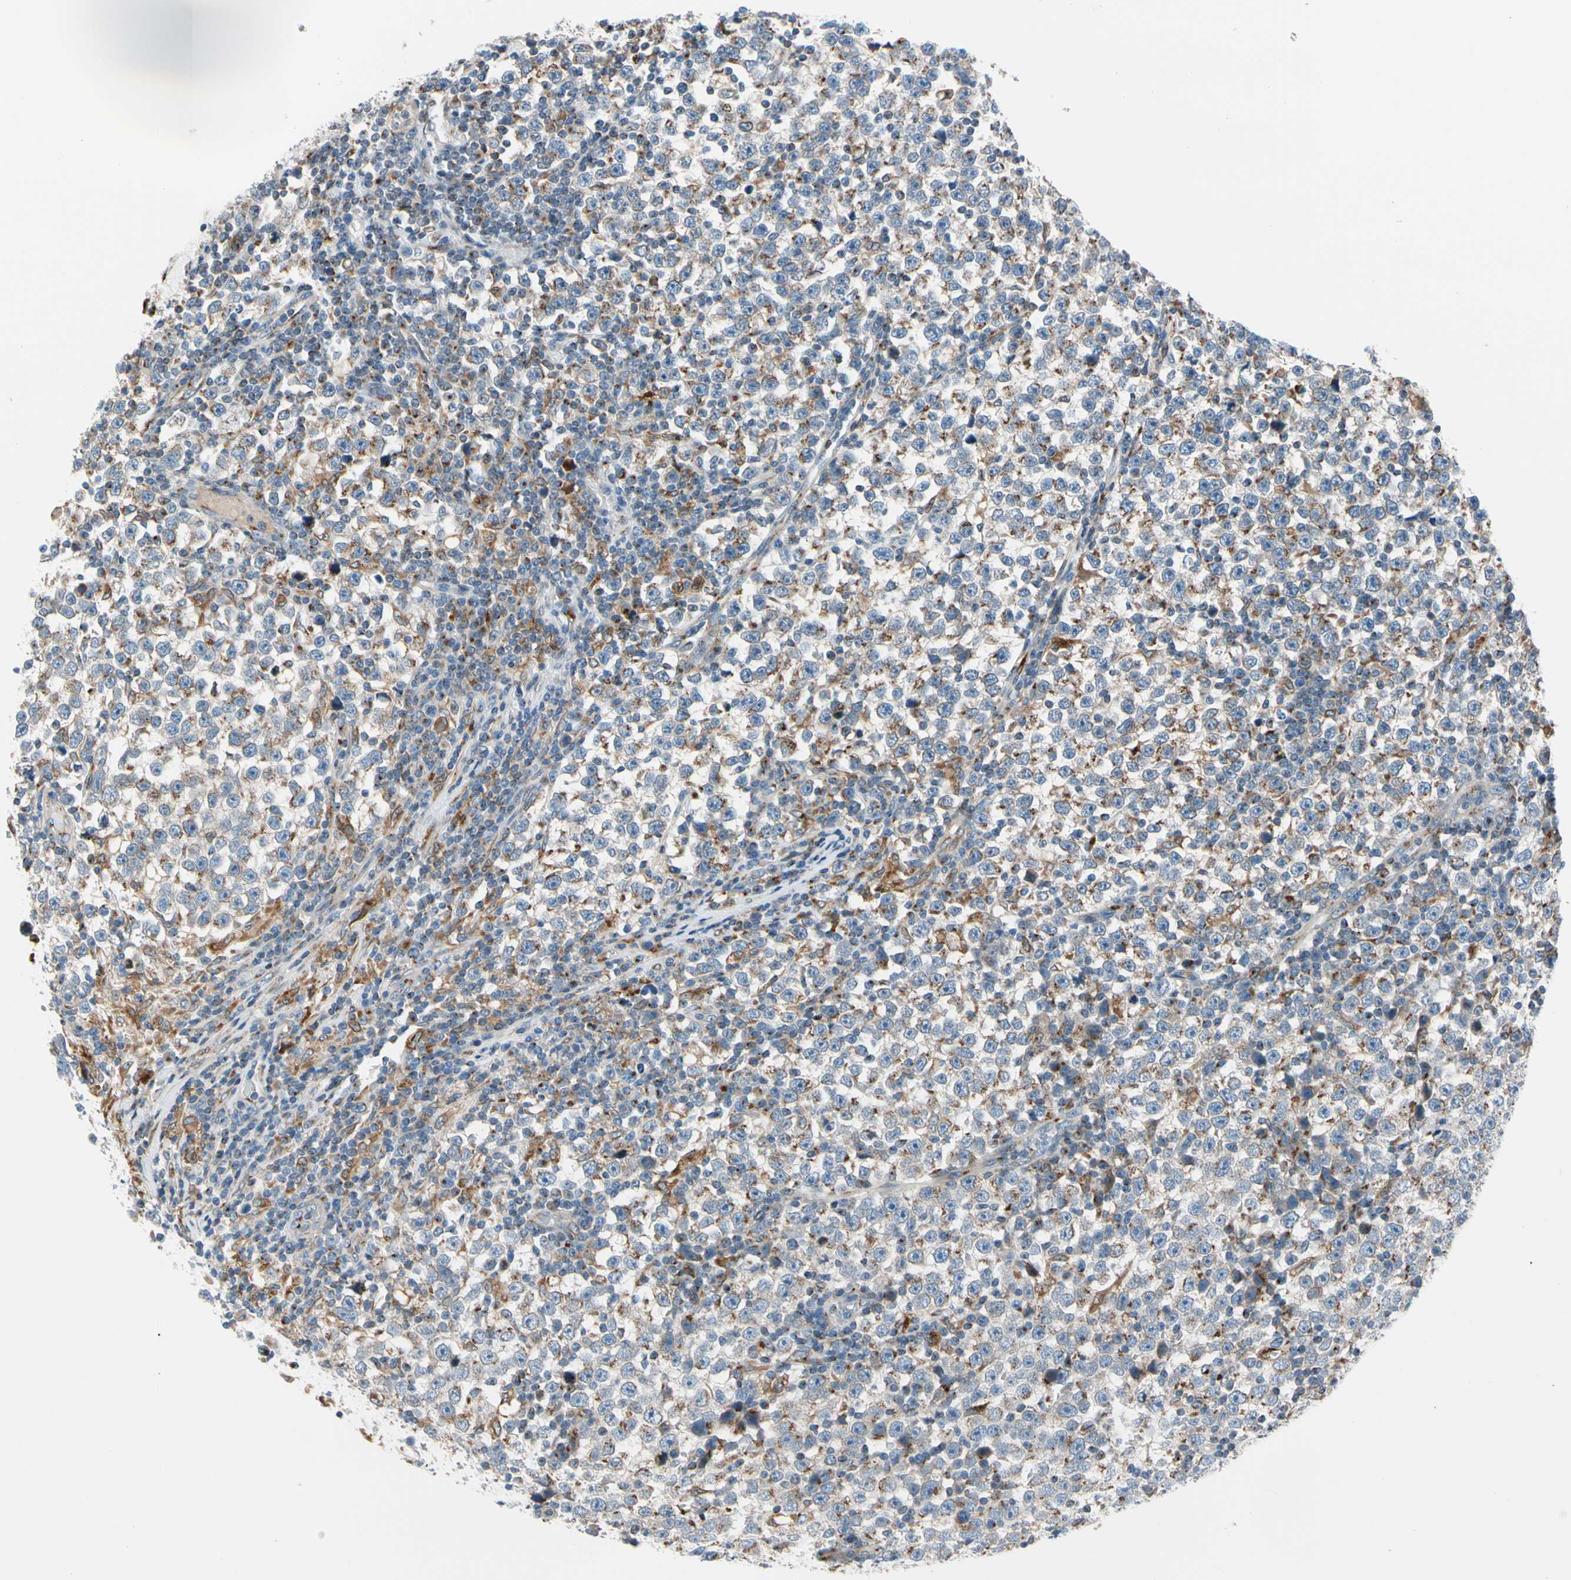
{"staining": {"intensity": "moderate", "quantity": "<25%", "location": "cytoplasmic/membranous"}, "tissue": "testis cancer", "cell_type": "Tumor cells", "image_type": "cancer", "snomed": [{"axis": "morphology", "description": "Seminoma, NOS"}, {"axis": "topography", "description": "Testis"}], "caption": "IHC histopathology image of testis cancer stained for a protein (brown), which reveals low levels of moderate cytoplasmic/membranous staining in approximately <25% of tumor cells.", "gene": "NUCB1", "patient": {"sex": "male", "age": 43}}